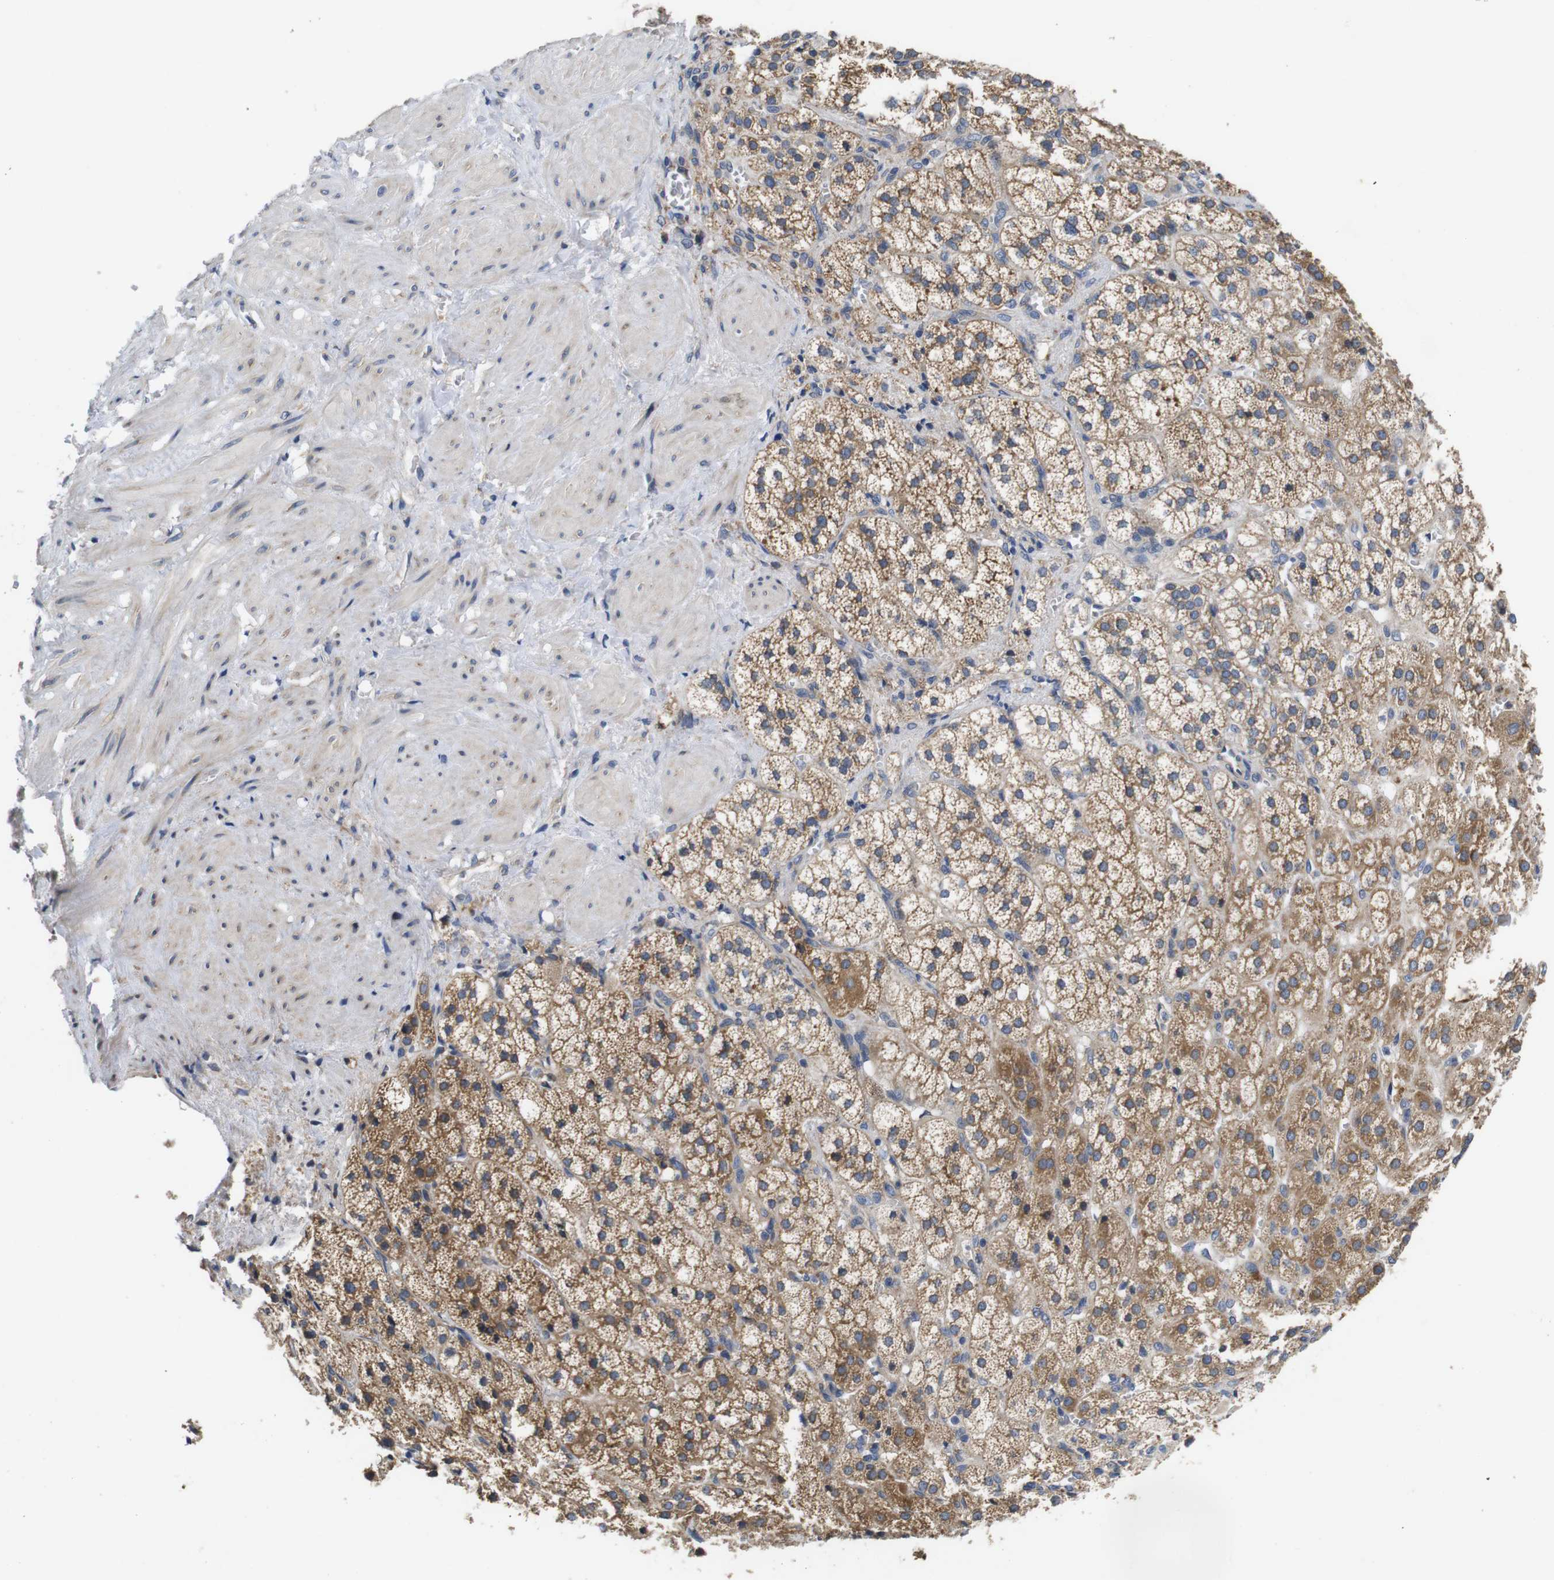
{"staining": {"intensity": "moderate", "quantity": ">75%", "location": "cytoplasmic/membranous"}, "tissue": "adrenal gland", "cell_type": "Glandular cells", "image_type": "normal", "snomed": [{"axis": "morphology", "description": "Normal tissue, NOS"}, {"axis": "topography", "description": "Adrenal gland"}], "caption": "A medium amount of moderate cytoplasmic/membranous expression is identified in approximately >75% of glandular cells in unremarkable adrenal gland.", "gene": "MARCHF7", "patient": {"sex": "male", "age": 56}}